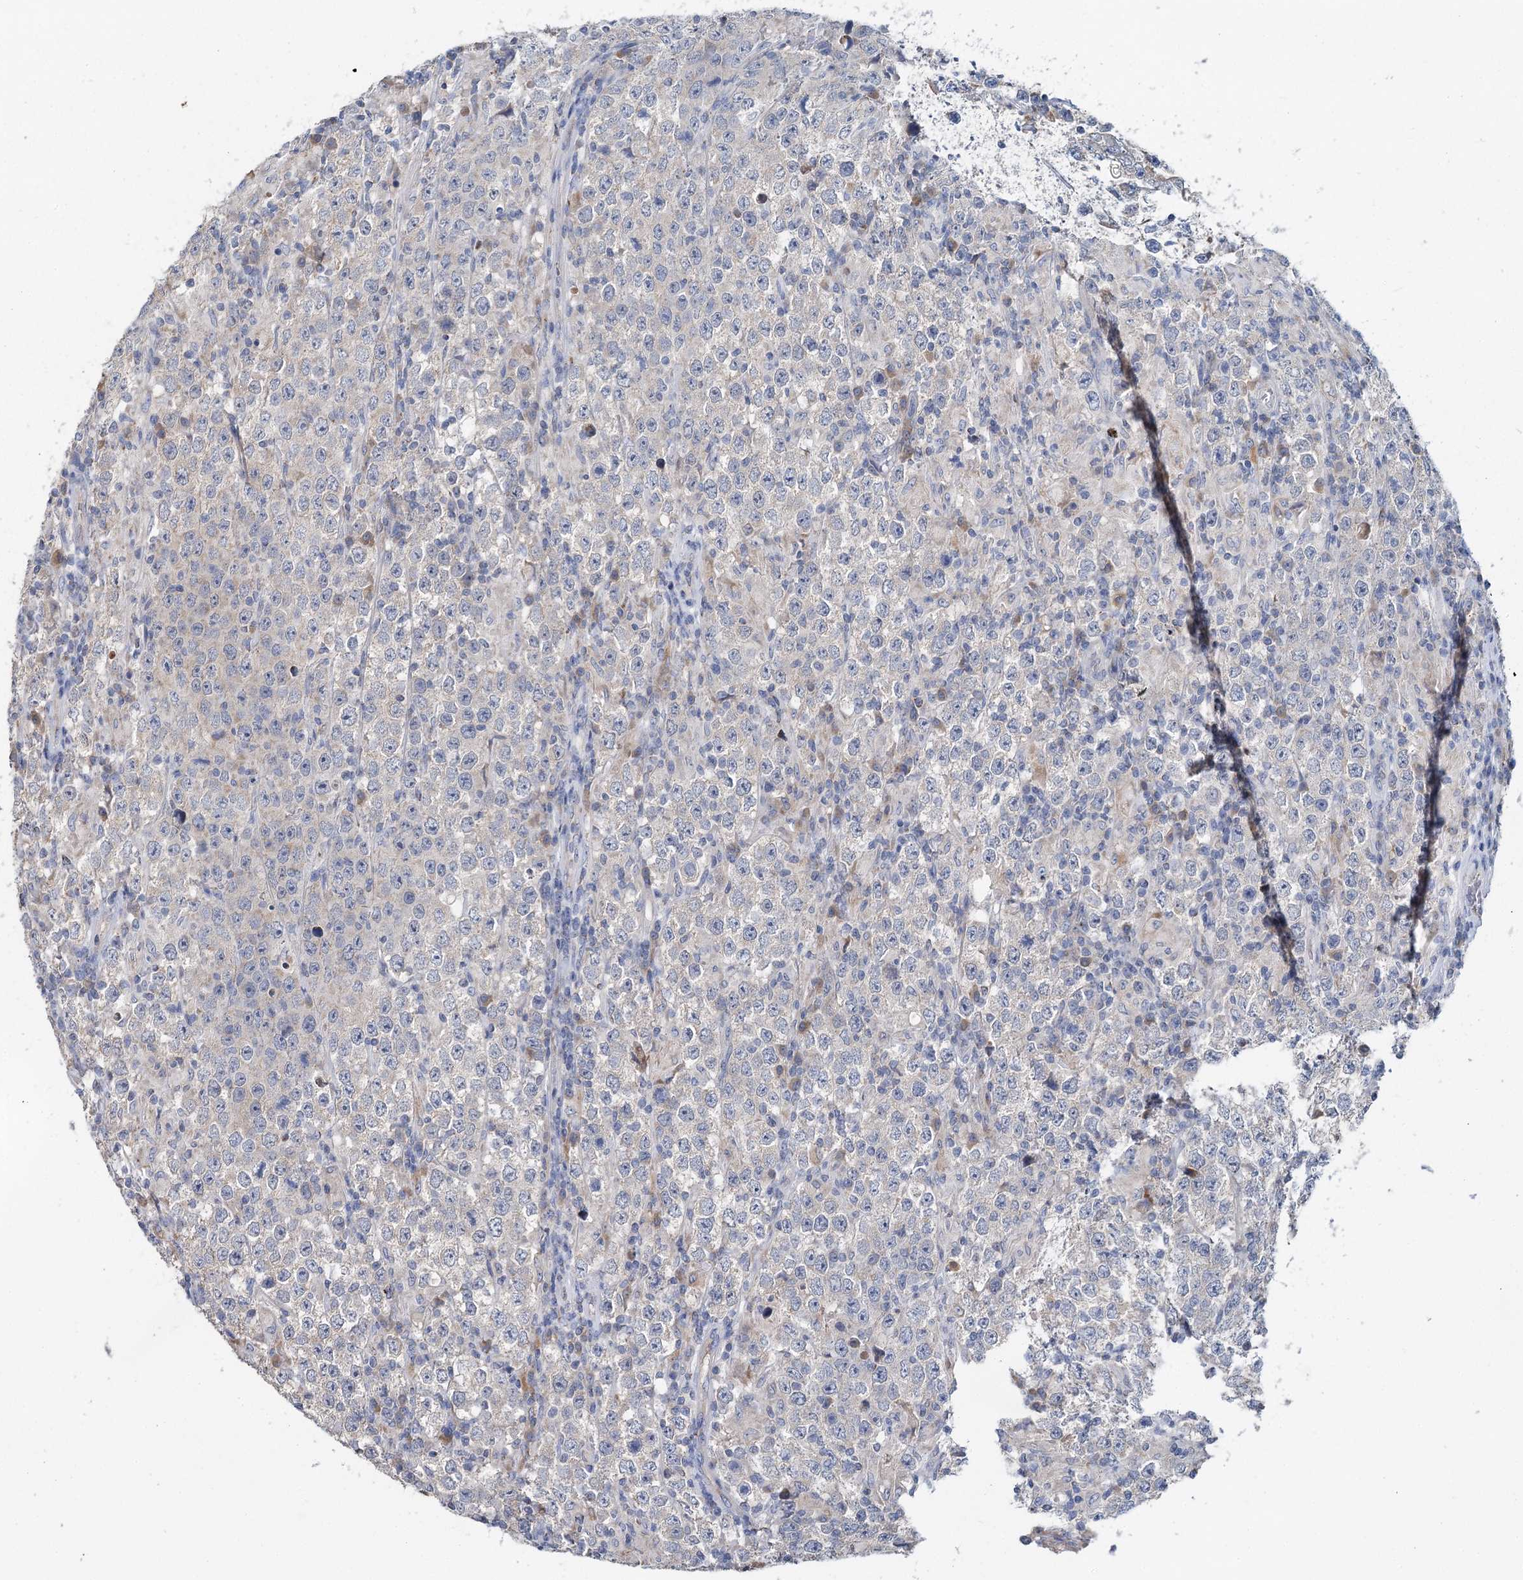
{"staining": {"intensity": "negative", "quantity": "none", "location": "none"}, "tissue": "testis cancer", "cell_type": "Tumor cells", "image_type": "cancer", "snomed": [{"axis": "morphology", "description": "Normal tissue, NOS"}, {"axis": "morphology", "description": "Urothelial carcinoma, High grade"}, {"axis": "morphology", "description": "Seminoma, NOS"}, {"axis": "morphology", "description": "Carcinoma, Embryonal, NOS"}, {"axis": "topography", "description": "Urinary bladder"}, {"axis": "topography", "description": "Testis"}], "caption": "Immunohistochemistry micrograph of testis seminoma stained for a protein (brown), which demonstrates no expression in tumor cells.", "gene": "ANKRD16", "patient": {"sex": "male", "age": 41}}